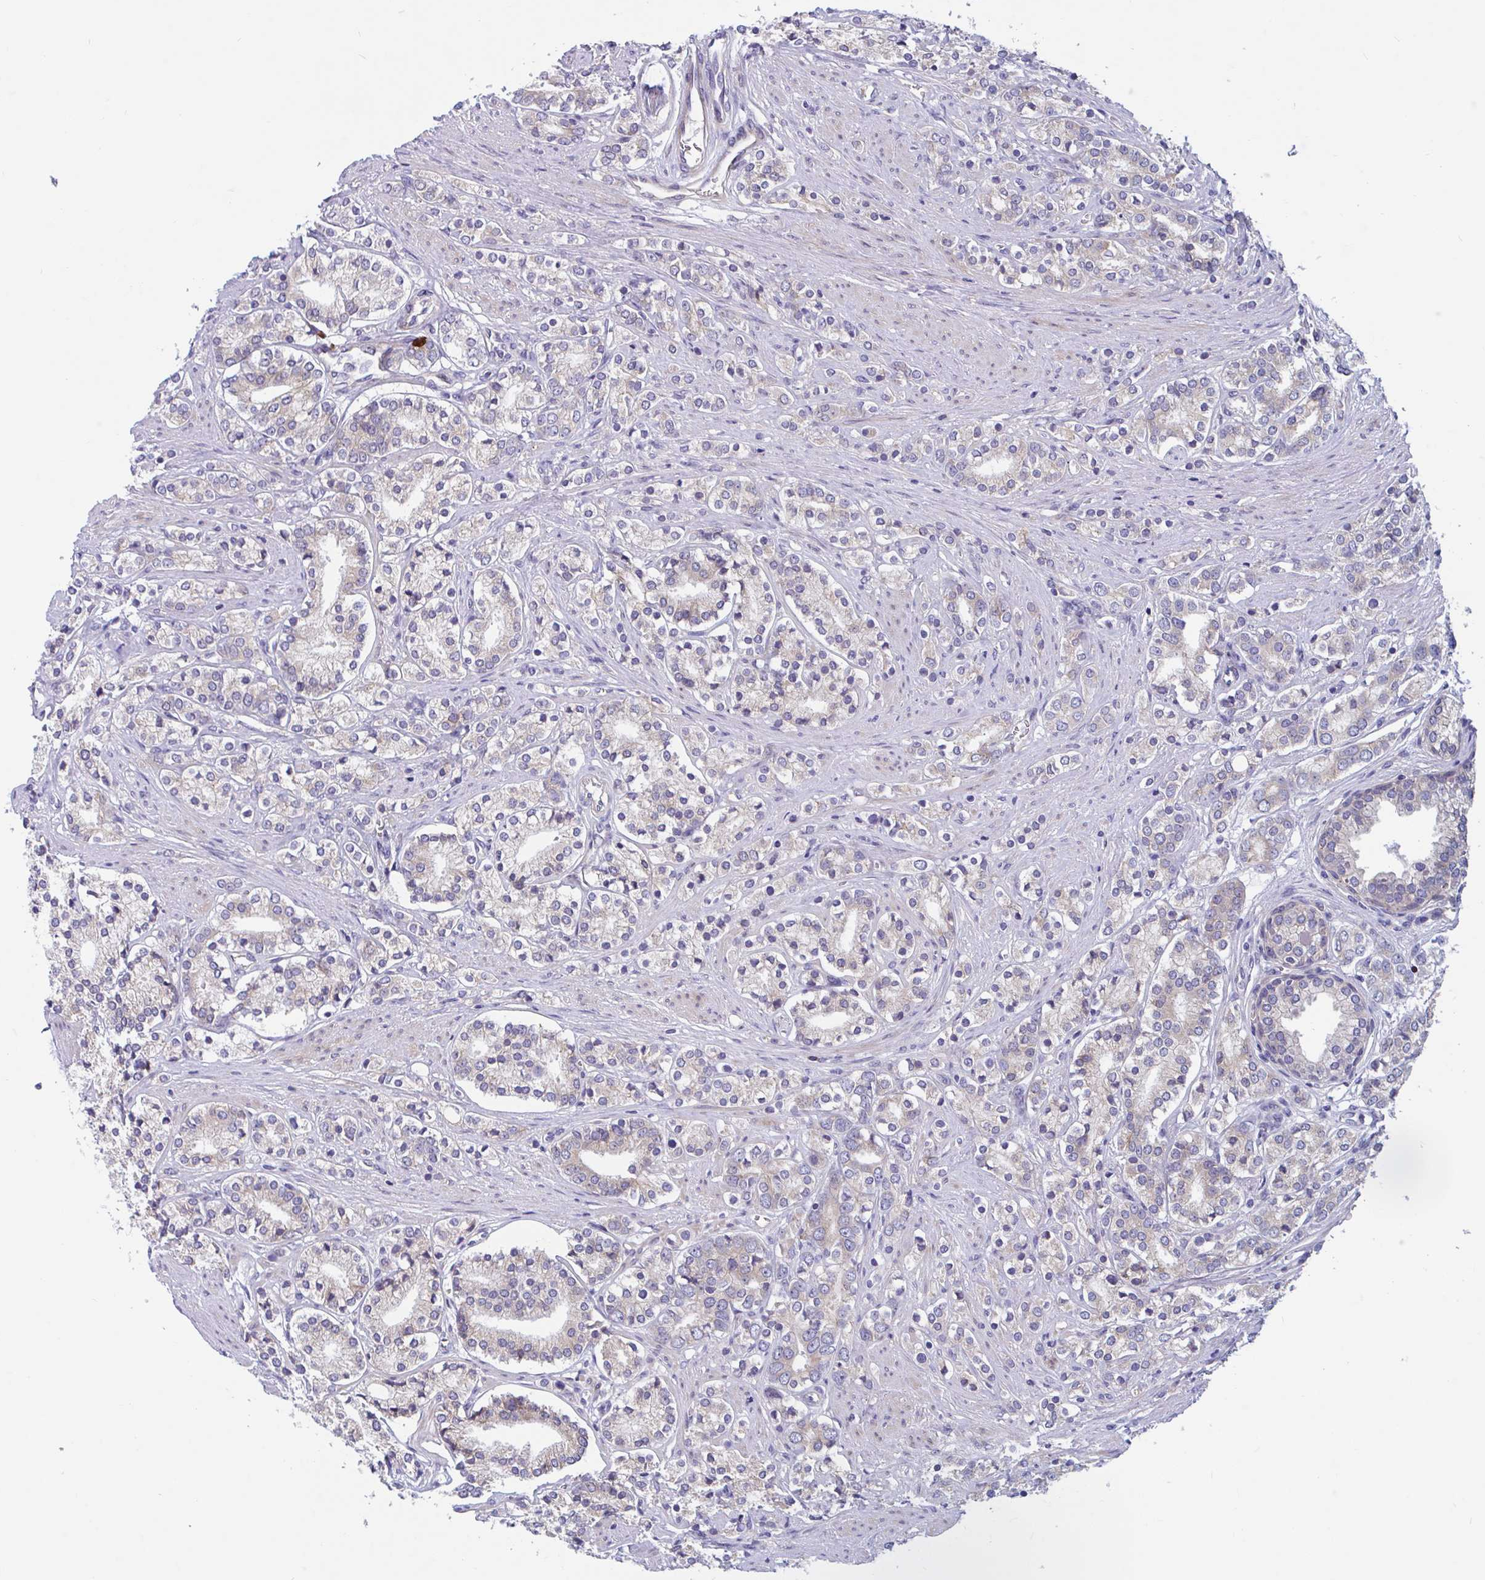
{"staining": {"intensity": "weak", "quantity": "<25%", "location": "cytoplasmic/membranous"}, "tissue": "prostate cancer", "cell_type": "Tumor cells", "image_type": "cancer", "snomed": [{"axis": "morphology", "description": "Adenocarcinoma, High grade"}, {"axis": "topography", "description": "Prostate"}], "caption": "Immunohistochemical staining of human prostate adenocarcinoma (high-grade) shows no significant positivity in tumor cells.", "gene": "WBP1", "patient": {"sex": "male", "age": 58}}